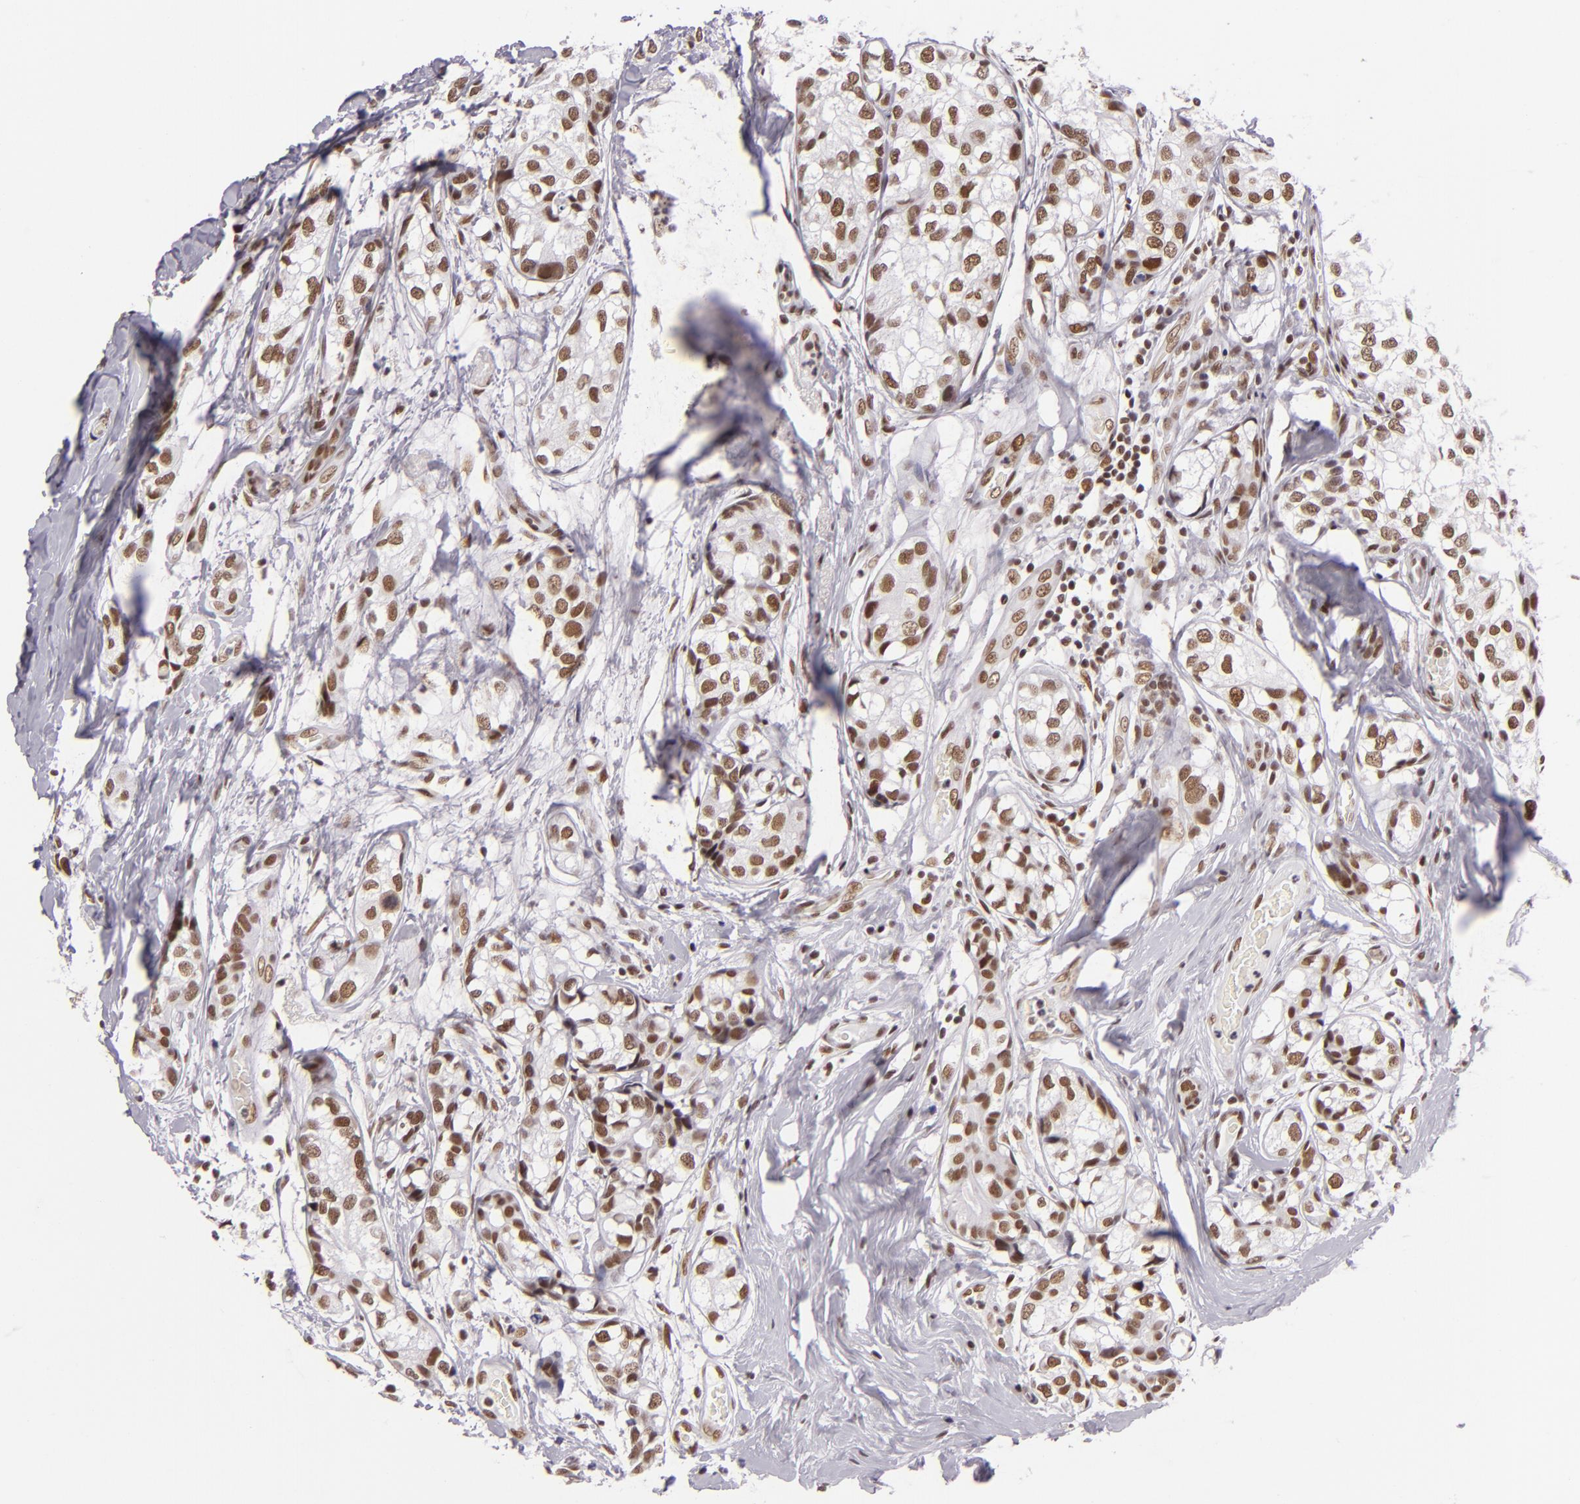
{"staining": {"intensity": "moderate", "quantity": ">75%", "location": "nuclear"}, "tissue": "breast cancer", "cell_type": "Tumor cells", "image_type": "cancer", "snomed": [{"axis": "morphology", "description": "Duct carcinoma"}, {"axis": "topography", "description": "Breast"}], "caption": "Breast infiltrating ductal carcinoma was stained to show a protein in brown. There is medium levels of moderate nuclear staining in about >75% of tumor cells.", "gene": "BRD8", "patient": {"sex": "female", "age": 68}}